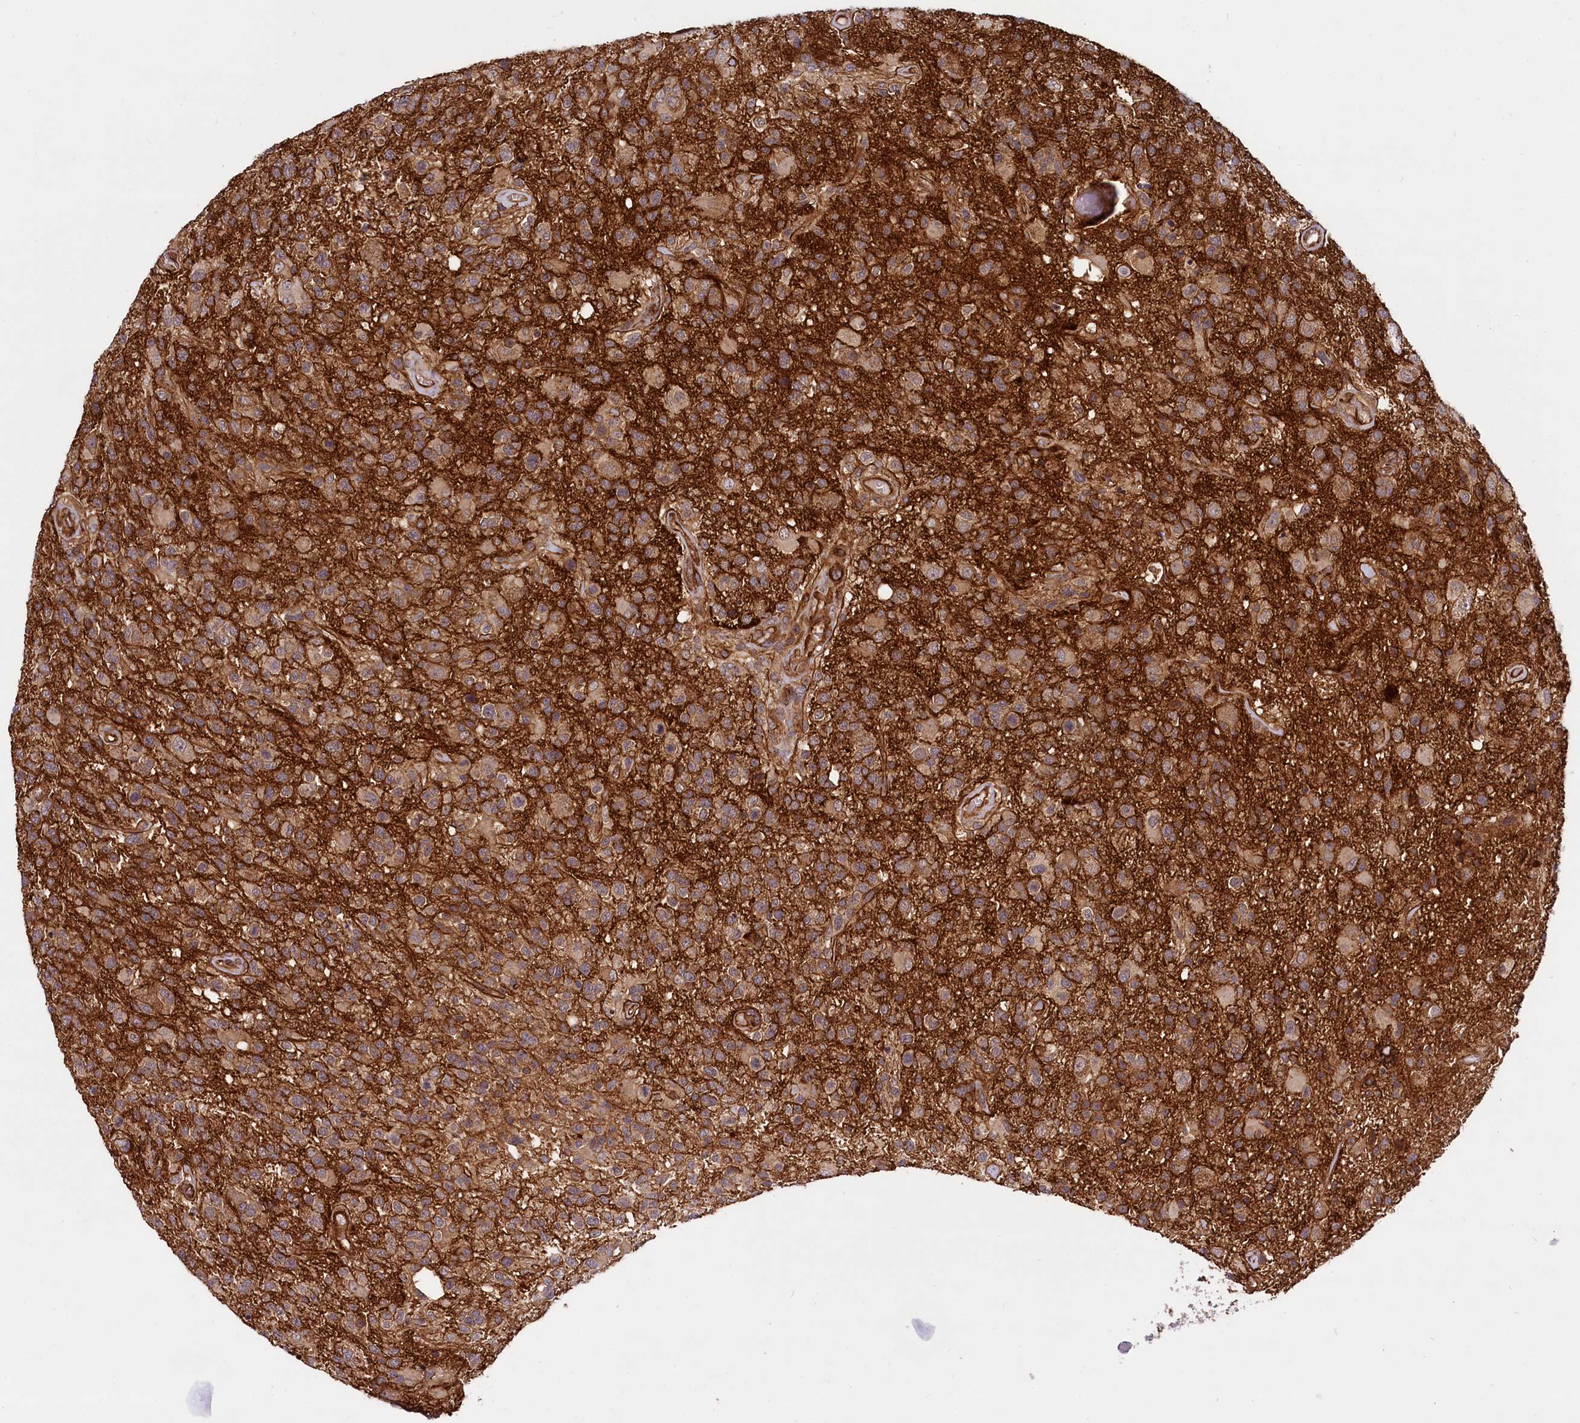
{"staining": {"intensity": "weak", "quantity": ">75%", "location": "cytoplasmic/membranous"}, "tissue": "glioma", "cell_type": "Tumor cells", "image_type": "cancer", "snomed": [{"axis": "morphology", "description": "Glioma, malignant, High grade"}, {"axis": "morphology", "description": "Glioblastoma, NOS"}, {"axis": "topography", "description": "Brain"}], "caption": "Weak cytoplasmic/membranous protein expression is present in about >75% of tumor cells in malignant glioma (high-grade).", "gene": "SVIP", "patient": {"sex": "male", "age": 60}}